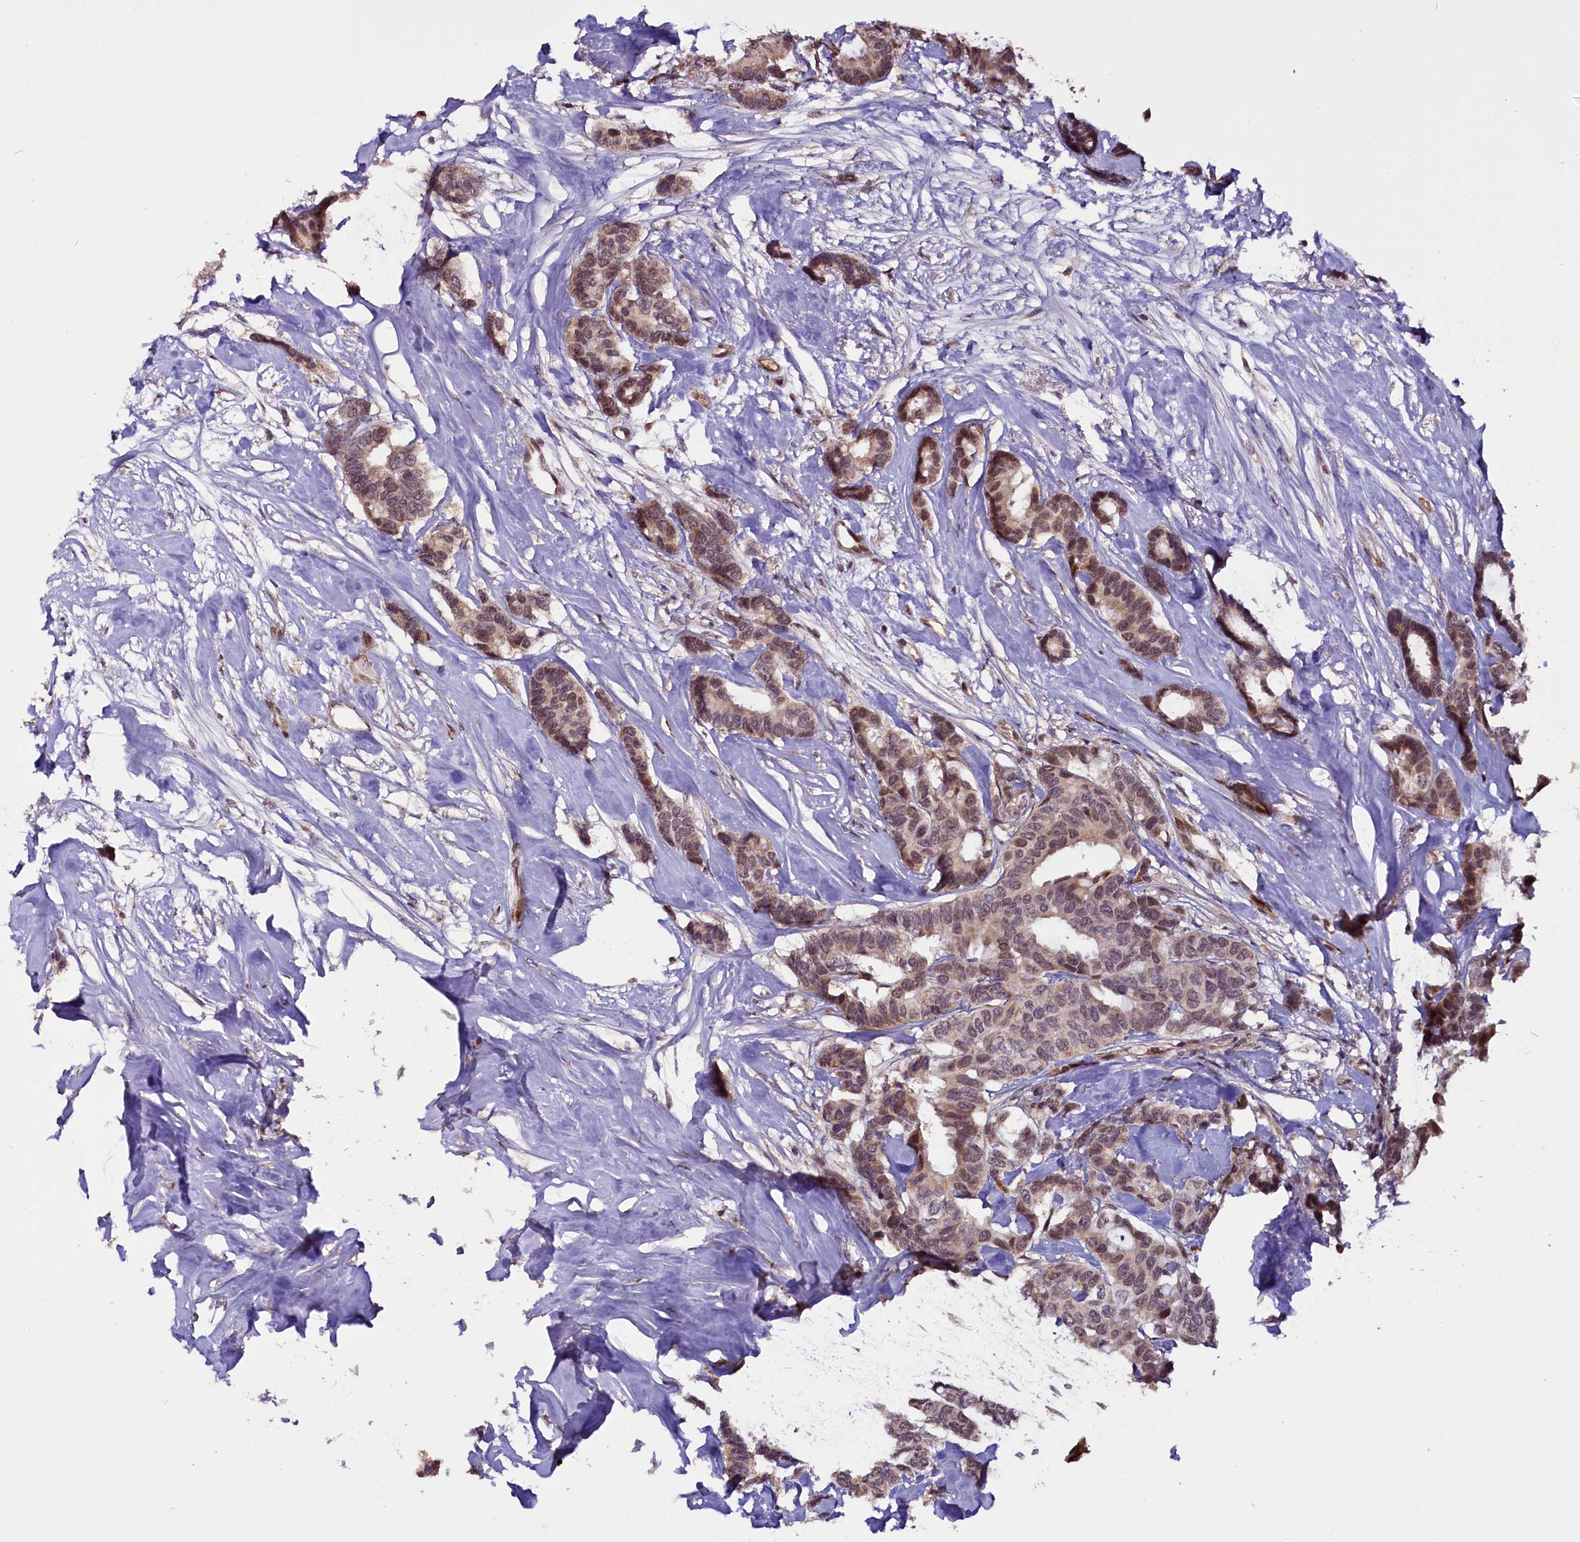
{"staining": {"intensity": "moderate", "quantity": ">75%", "location": "nuclear"}, "tissue": "breast cancer", "cell_type": "Tumor cells", "image_type": "cancer", "snomed": [{"axis": "morphology", "description": "Duct carcinoma"}, {"axis": "topography", "description": "Breast"}], "caption": "Breast intraductal carcinoma stained with immunohistochemistry shows moderate nuclear positivity in approximately >75% of tumor cells. (DAB IHC, brown staining for protein, blue staining for nuclei).", "gene": "RPUSD2", "patient": {"sex": "female", "age": 87}}